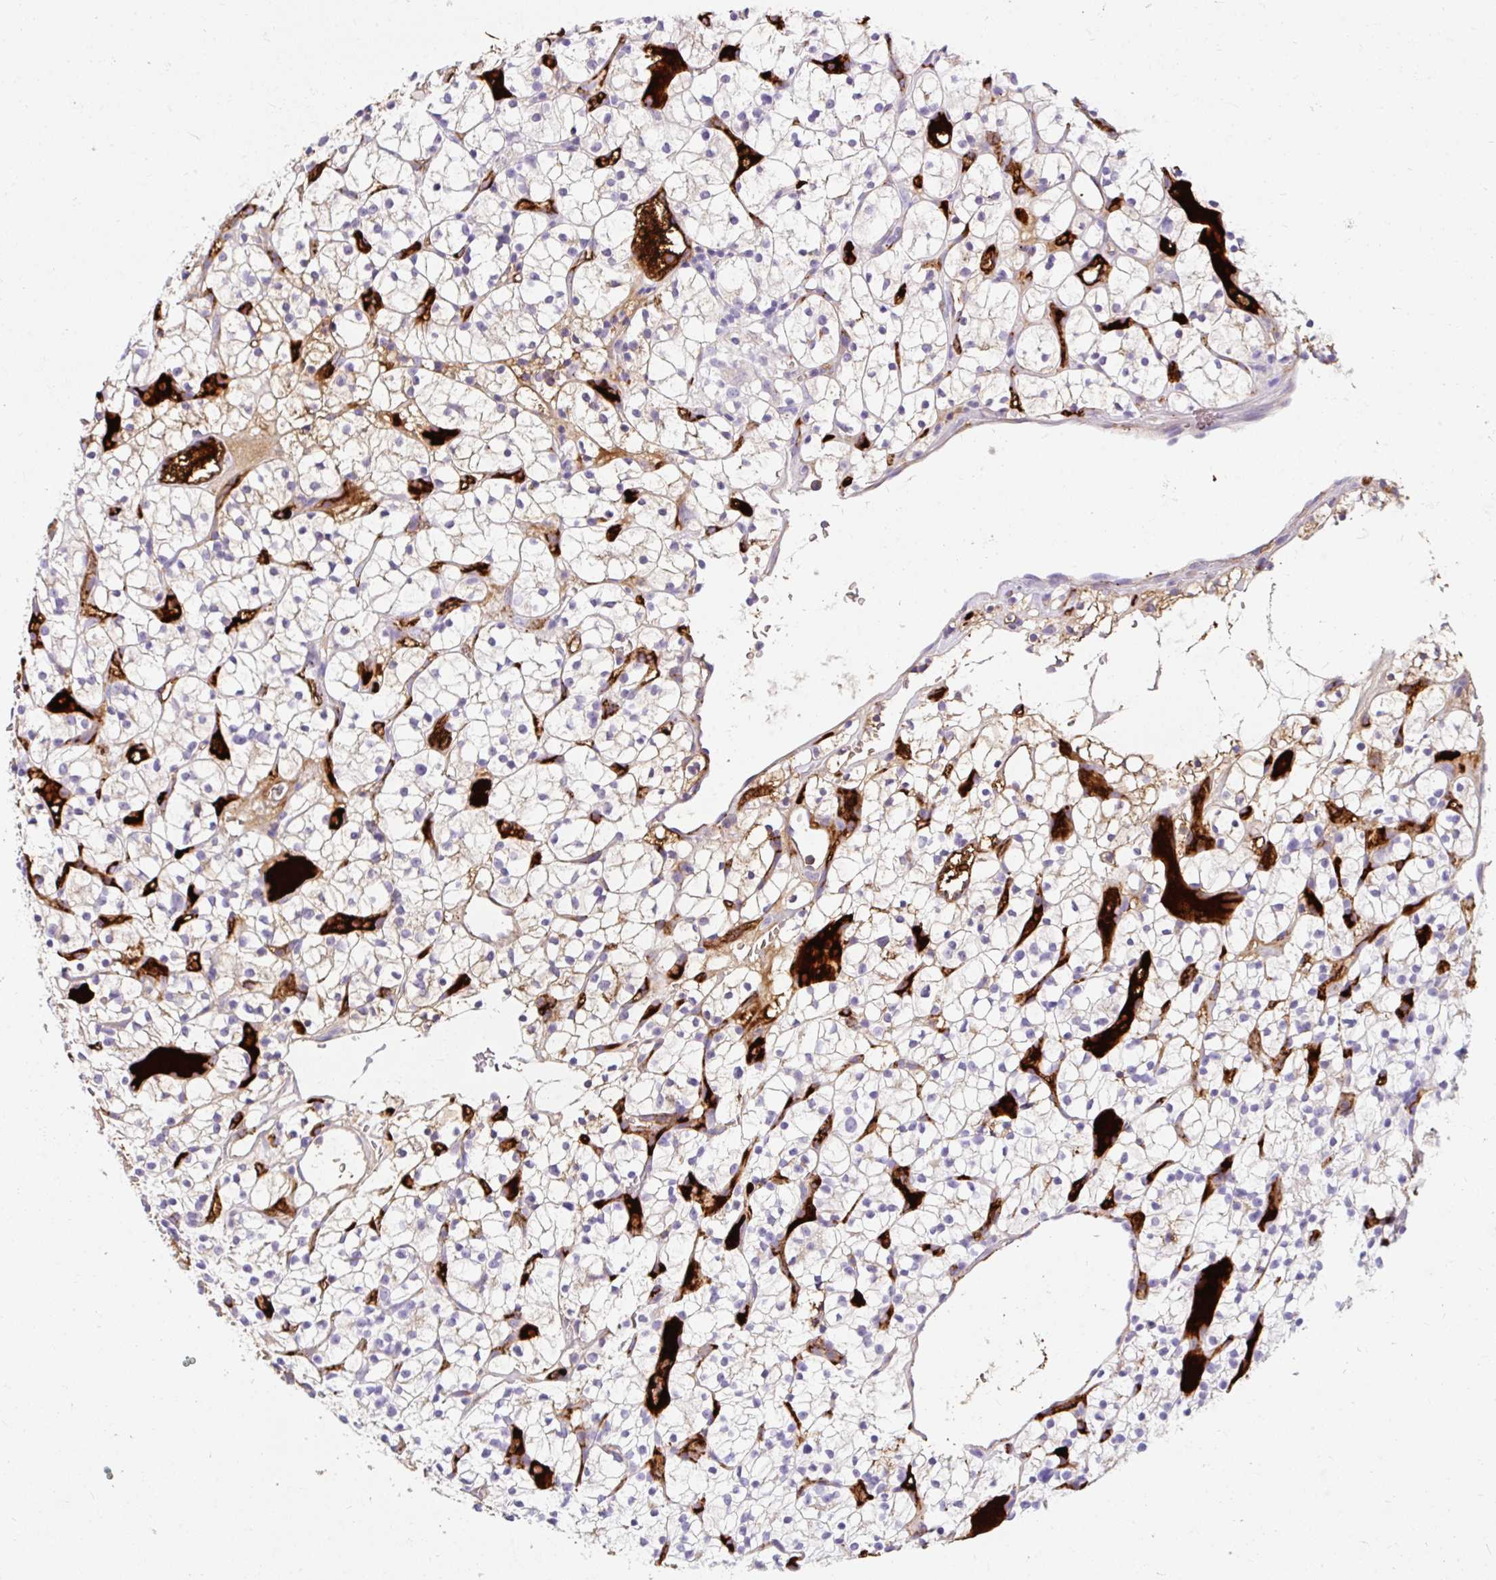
{"staining": {"intensity": "moderate", "quantity": "<25%", "location": "cytoplasmic/membranous"}, "tissue": "renal cancer", "cell_type": "Tumor cells", "image_type": "cancer", "snomed": [{"axis": "morphology", "description": "Adenocarcinoma, NOS"}, {"axis": "topography", "description": "Kidney"}], "caption": "DAB (3,3'-diaminobenzidine) immunohistochemical staining of human renal cancer shows moderate cytoplasmic/membranous protein expression in about <25% of tumor cells. (DAB IHC with brightfield microscopy, high magnification).", "gene": "APOC4-APOC2", "patient": {"sex": "female", "age": 64}}